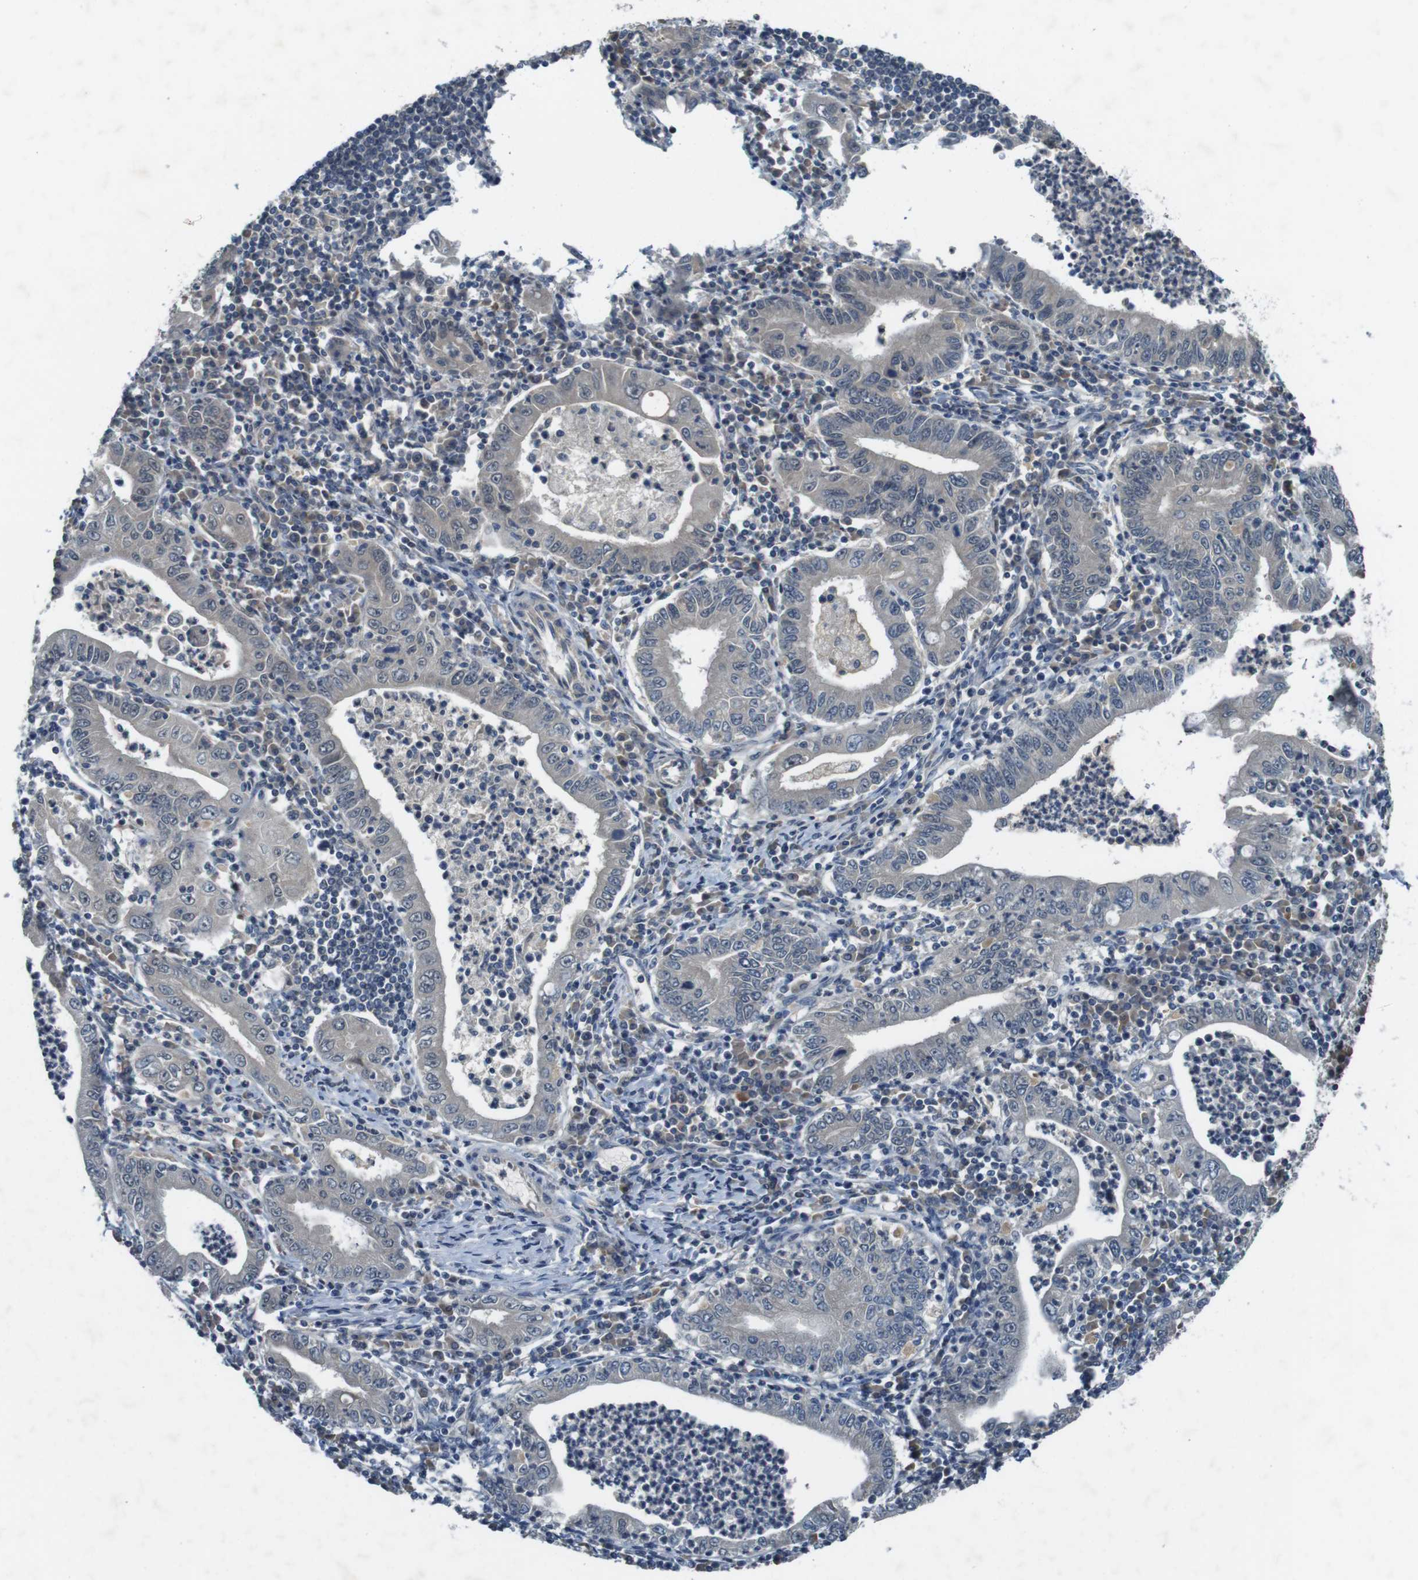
{"staining": {"intensity": "negative", "quantity": "none", "location": "none"}, "tissue": "stomach cancer", "cell_type": "Tumor cells", "image_type": "cancer", "snomed": [{"axis": "morphology", "description": "Normal tissue, NOS"}, {"axis": "morphology", "description": "Adenocarcinoma, NOS"}, {"axis": "topography", "description": "Esophagus"}, {"axis": "topography", "description": "Stomach, upper"}, {"axis": "topography", "description": "Peripheral nerve tissue"}], "caption": "Stomach cancer was stained to show a protein in brown. There is no significant expression in tumor cells.", "gene": "MAPKAPK5", "patient": {"sex": "male", "age": 62}}